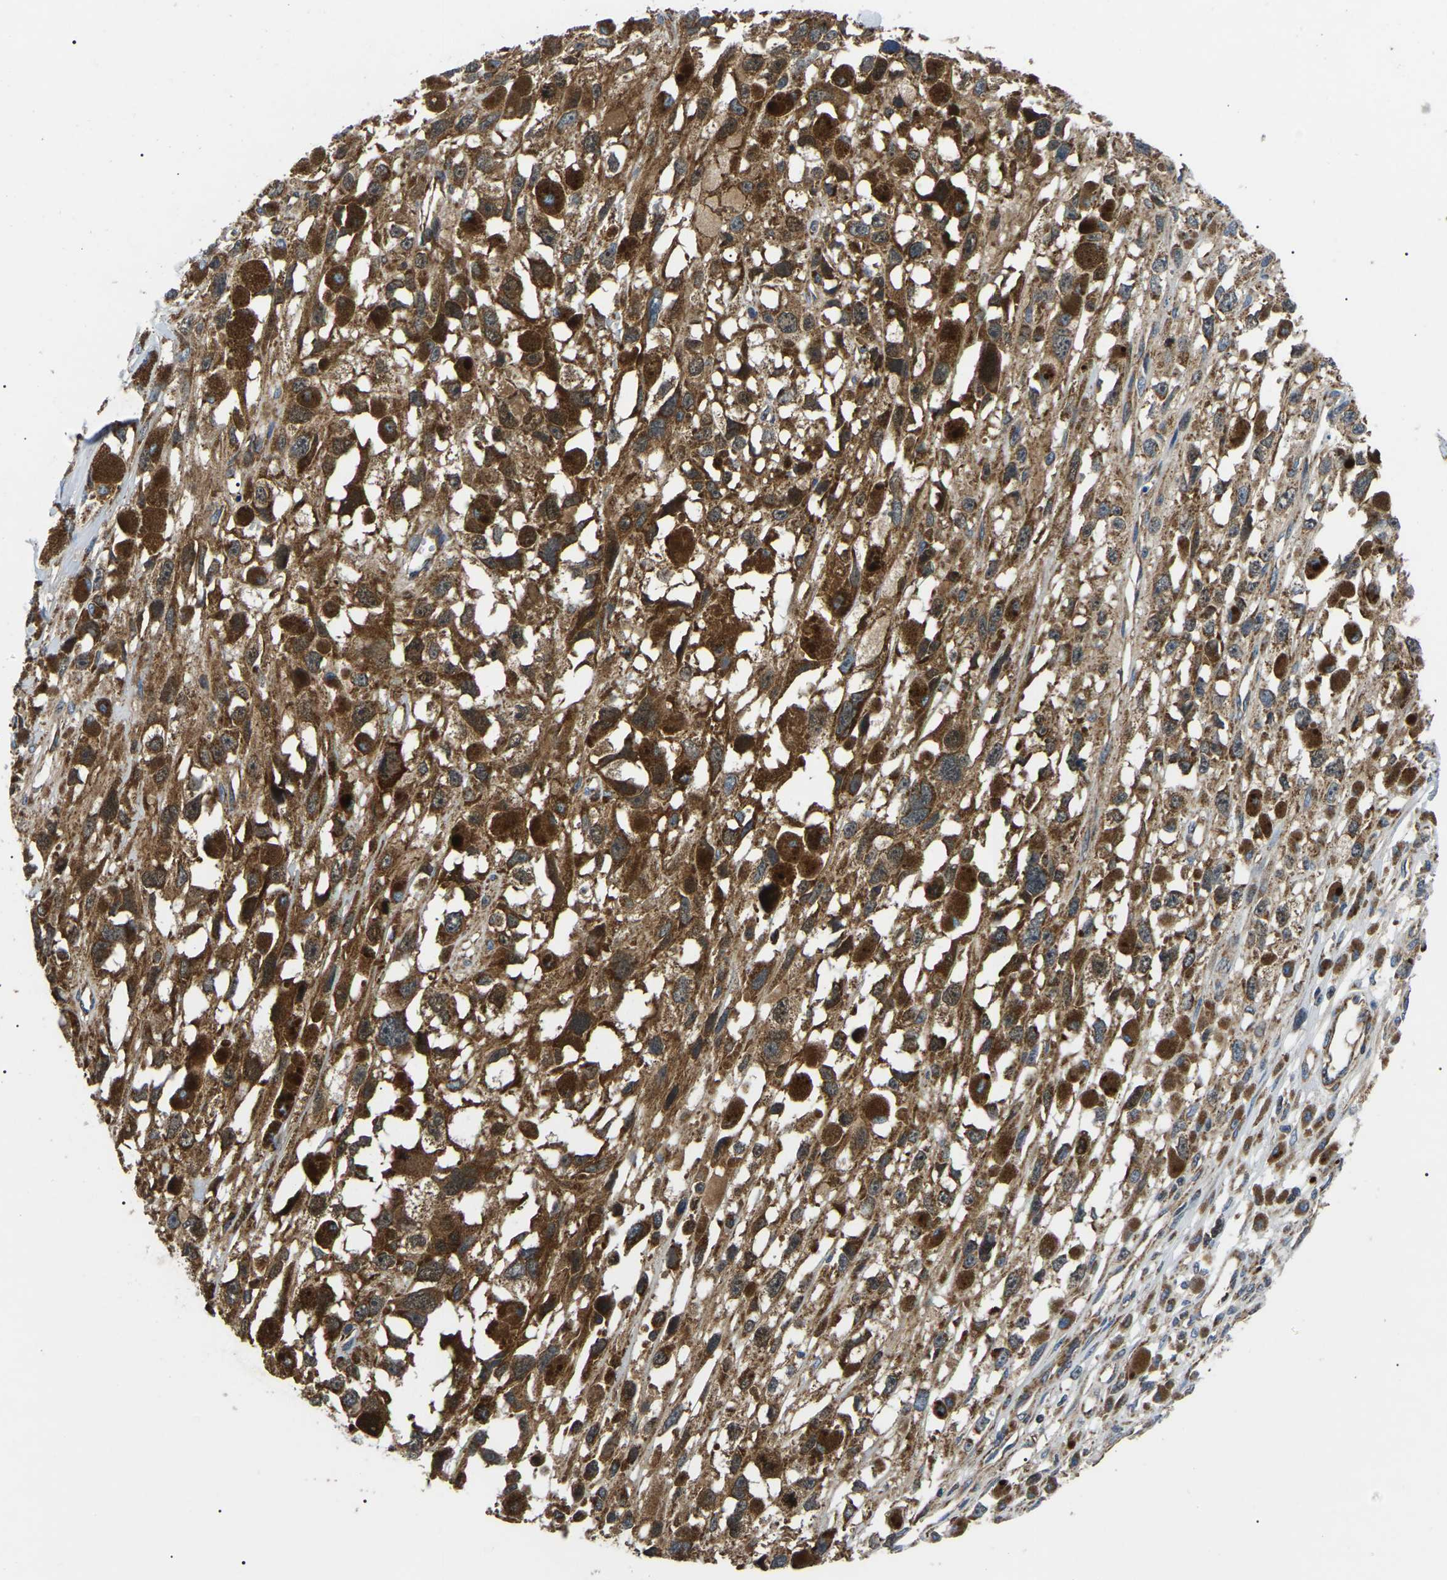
{"staining": {"intensity": "strong", "quantity": ">75%", "location": "cytoplasmic/membranous"}, "tissue": "melanoma", "cell_type": "Tumor cells", "image_type": "cancer", "snomed": [{"axis": "morphology", "description": "Malignant melanoma, Metastatic site"}, {"axis": "topography", "description": "Lymph node"}], "caption": "Immunohistochemistry (IHC) (DAB) staining of human malignant melanoma (metastatic site) shows strong cytoplasmic/membranous protein positivity in approximately >75% of tumor cells. (IHC, brightfield microscopy, high magnification).", "gene": "PPM1E", "patient": {"sex": "male", "age": 59}}